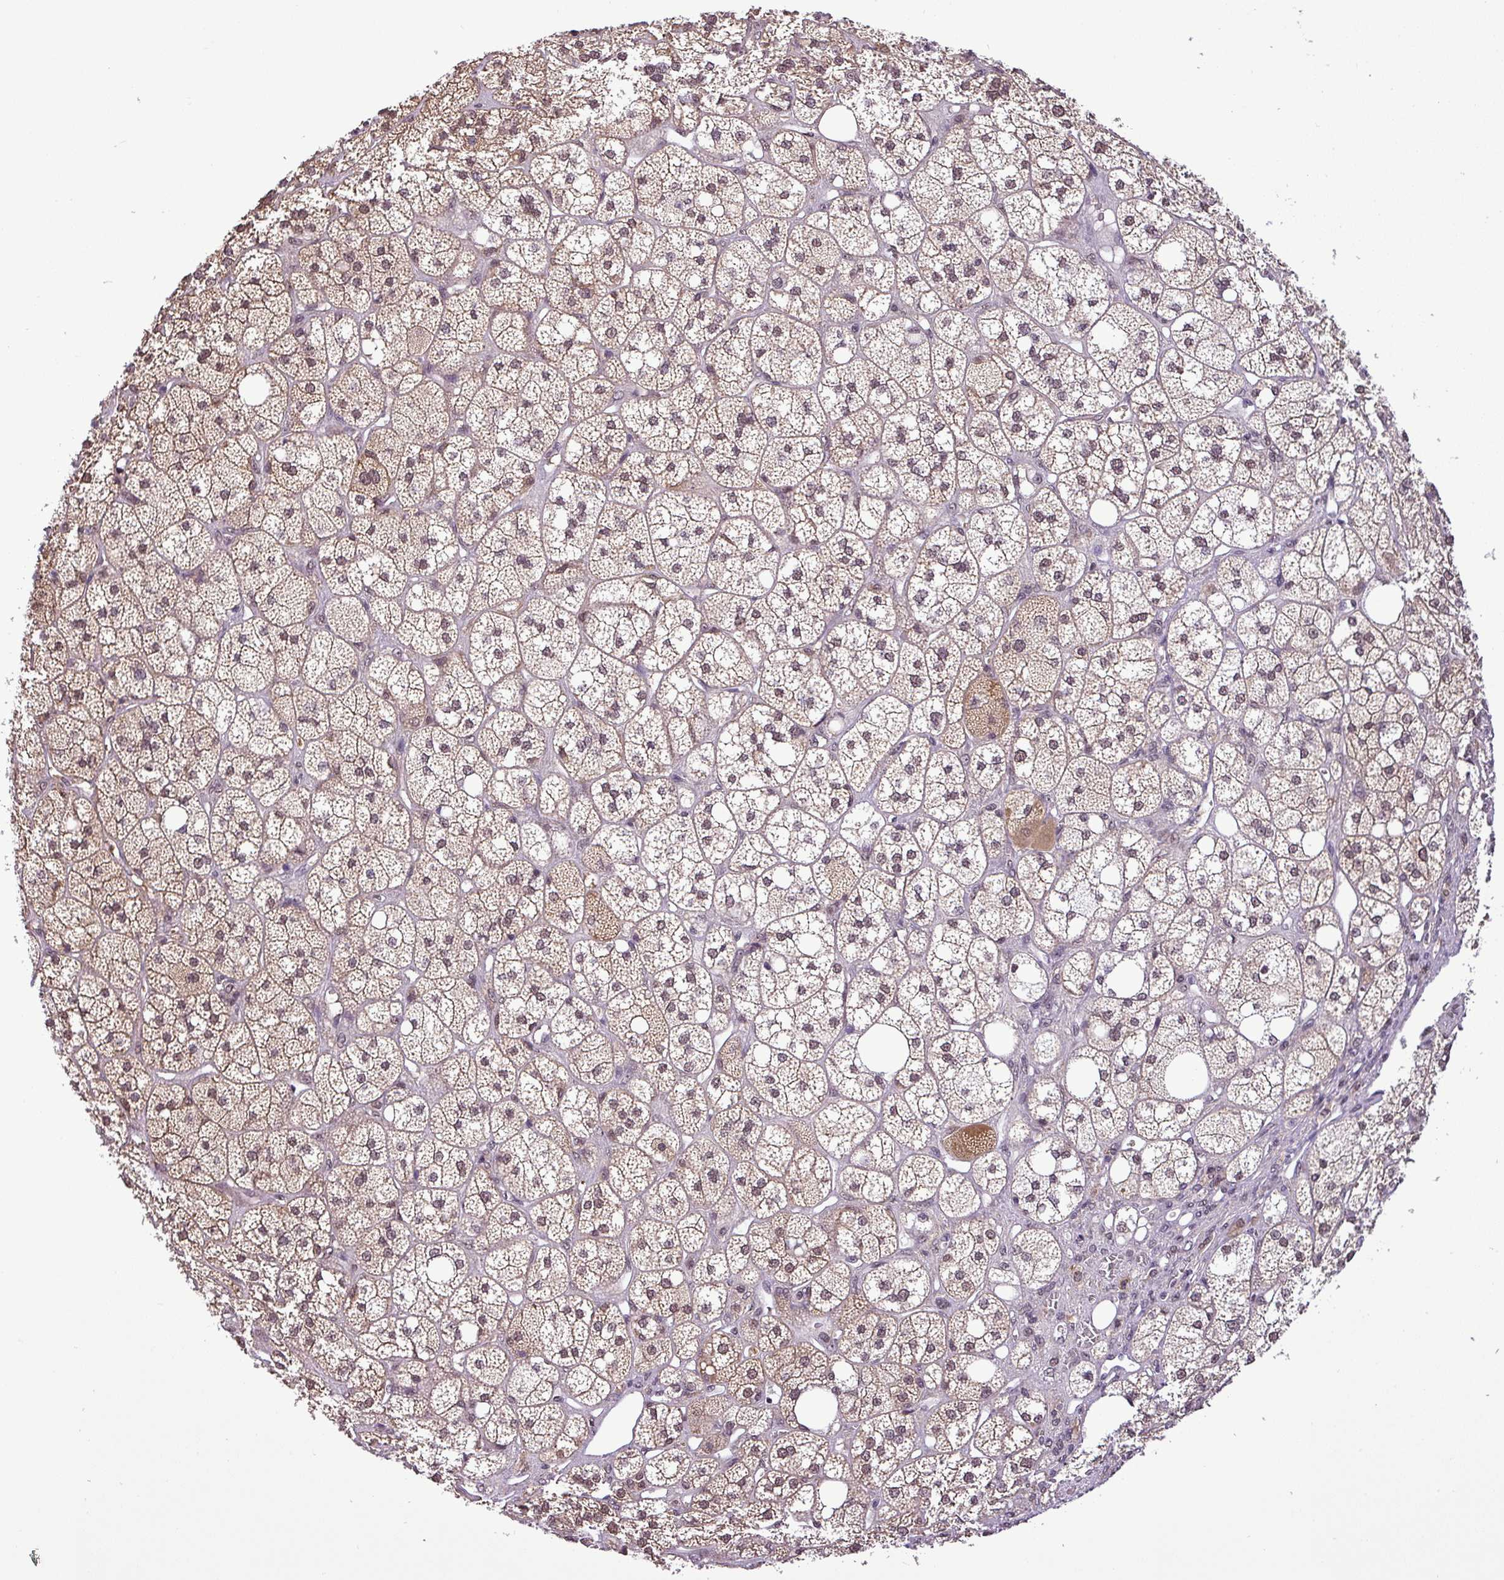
{"staining": {"intensity": "moderate", "quantity": "25%-75%", "location": "nuclear"}, "tissue": "adrenal gland", "cell_type": "Glandular cells", "image_type": "normal", "snomed": [{"axis": "morphology", "description": "Normal tissue, NOS"}, {"axis": "topography", "description": "Adrenal gland"}], "caption": "This histopathology image reveals IHC staining of unremarkable adrenal gland, with medium moderate nuclear expression in about 25%-75% of glandular cells.", "gene": "MFHAS1", "patient": {"sex": "male", "age": 61}}